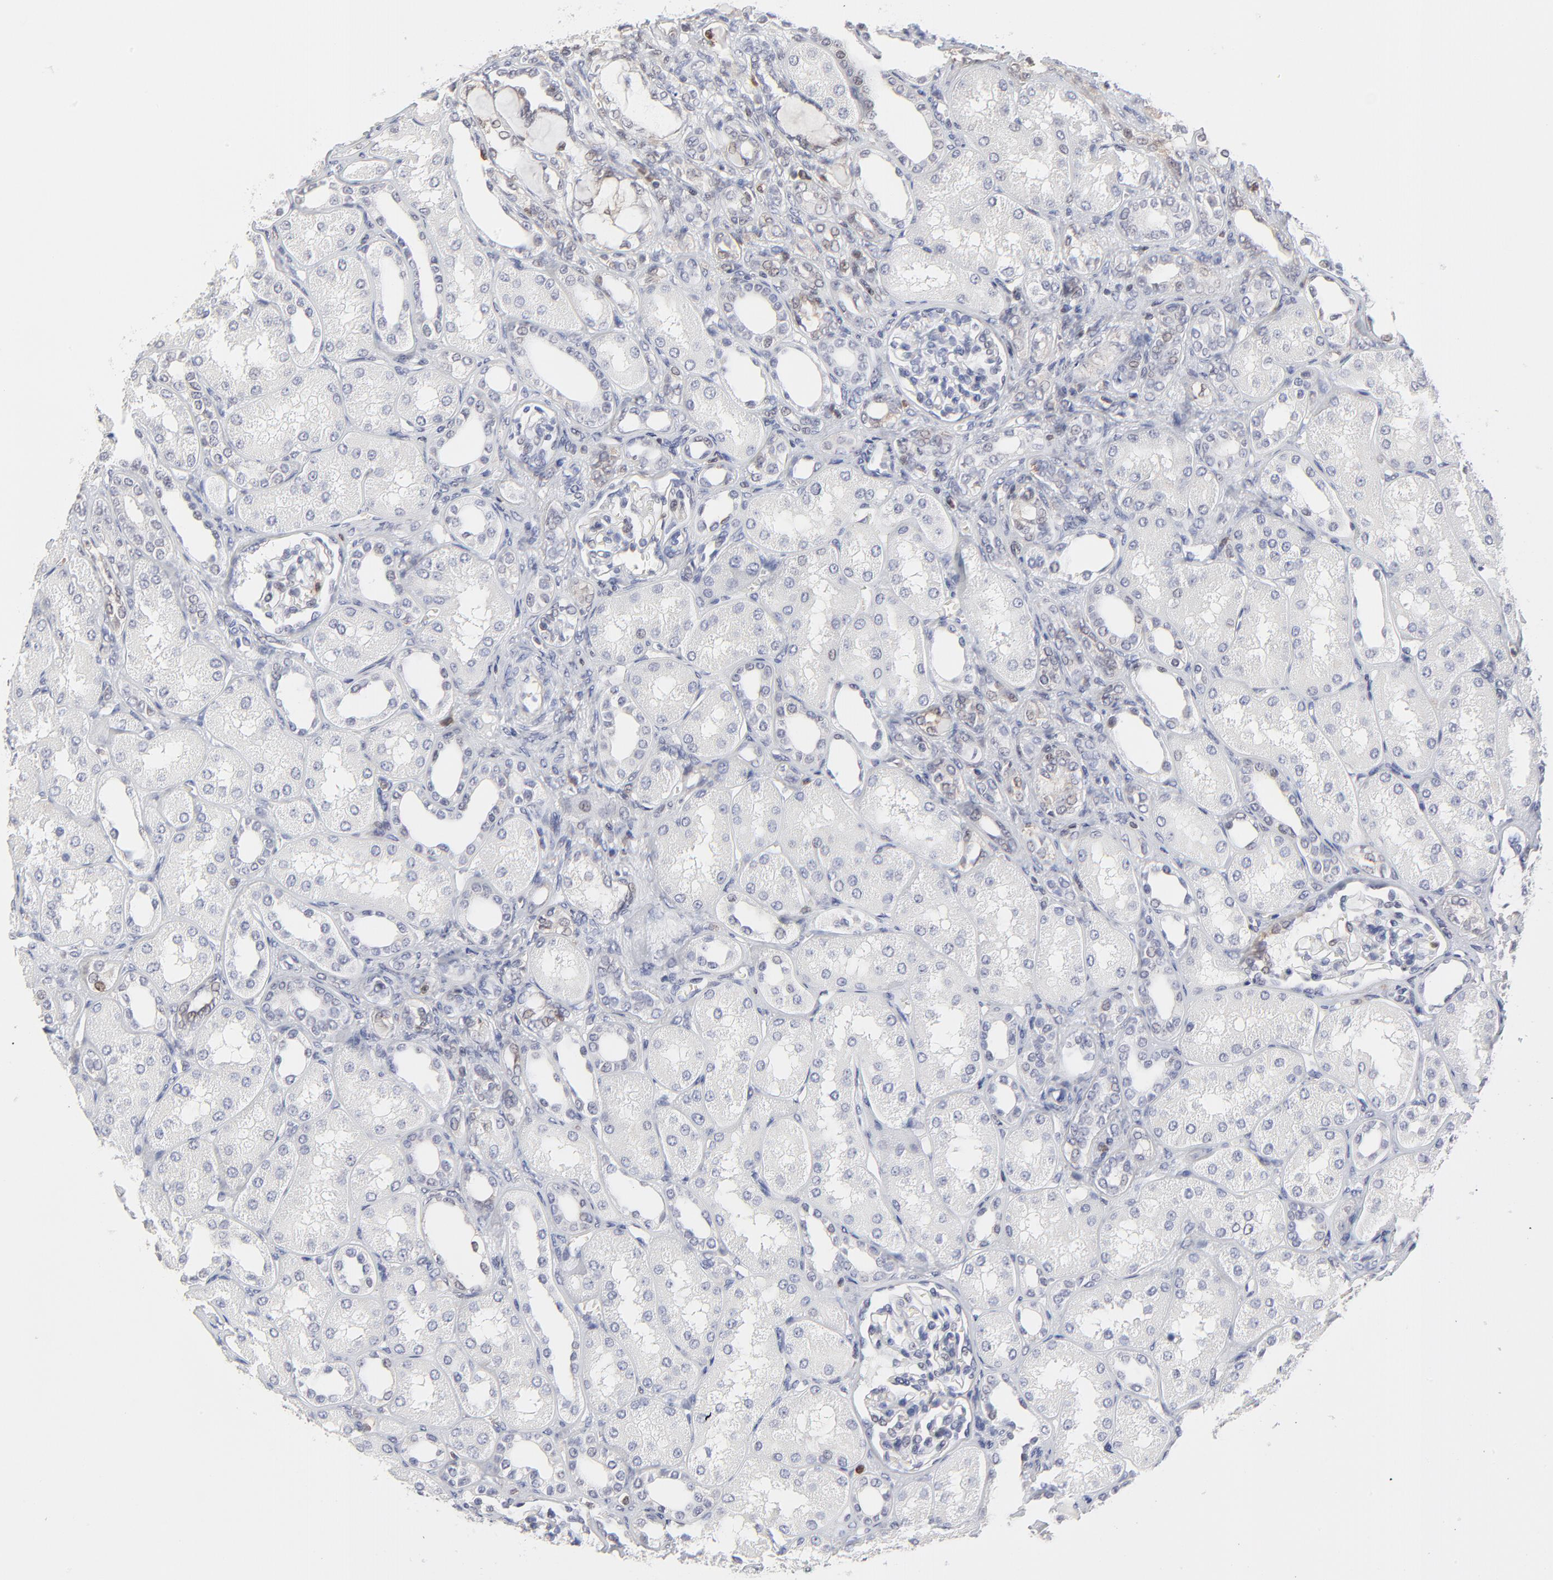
{"staining": {"intensity": "negative", "quantity": "none", "location": "none"}, "tissue": "kidney", "cell_type": "Cells in glomeruli", "image_type": "normal", "snomed": [{"axis": "morphology", "description": "Normal tissue, NOS"}, {"axis": "topography", "description": "Kidney"}], "caption": "A micrograph of kidney stained for a protein shows no brown staining in cells in glomeruli. The staining is performed using DAB brown chromogen with nuclei counter-stained in using hematoxylin.", "gene": "CASP3", "patient": {"sex": "male", "age": 7}}